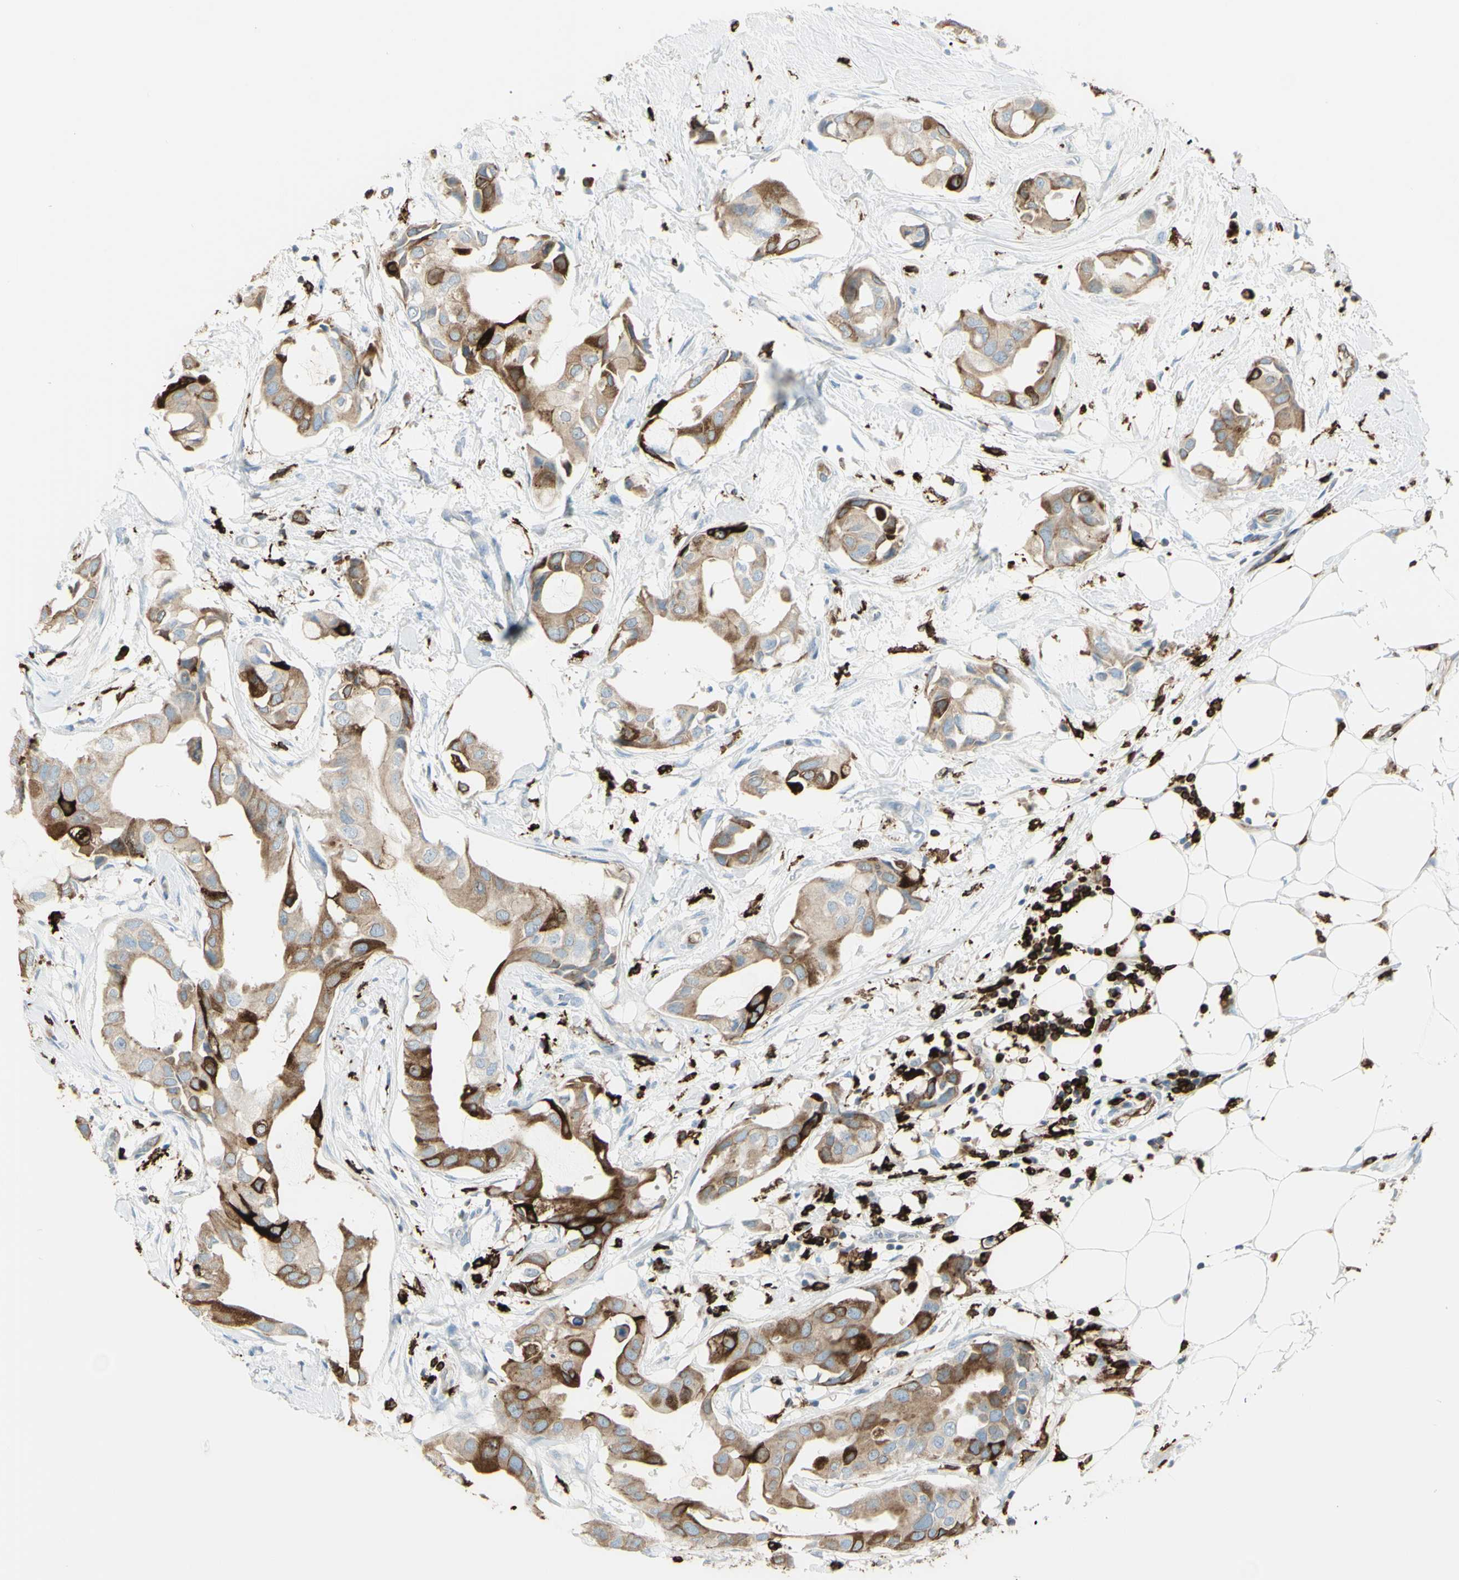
{"staining": {"intensity": "weak", "quantity": ">75%", "location": "cytoplasmic/membranous"}, "tissue": "breast cancer", "cell_type": "Tumor cells", "image_type": "cancer", "snomed": [{"axis": "morphology", "description": "Duct carcinoma"}, {"axis": "topography", "description": "Breast"}], "caption": "This micrograph displays immunohistochemistry staining of human infiltrating ductal carcinoma (breast), with low weak cytoplasmic/membranous positivity in about >75% of tumor cells.", "gene": "CD74", "patient": {"sex": "female", "age": 40}}